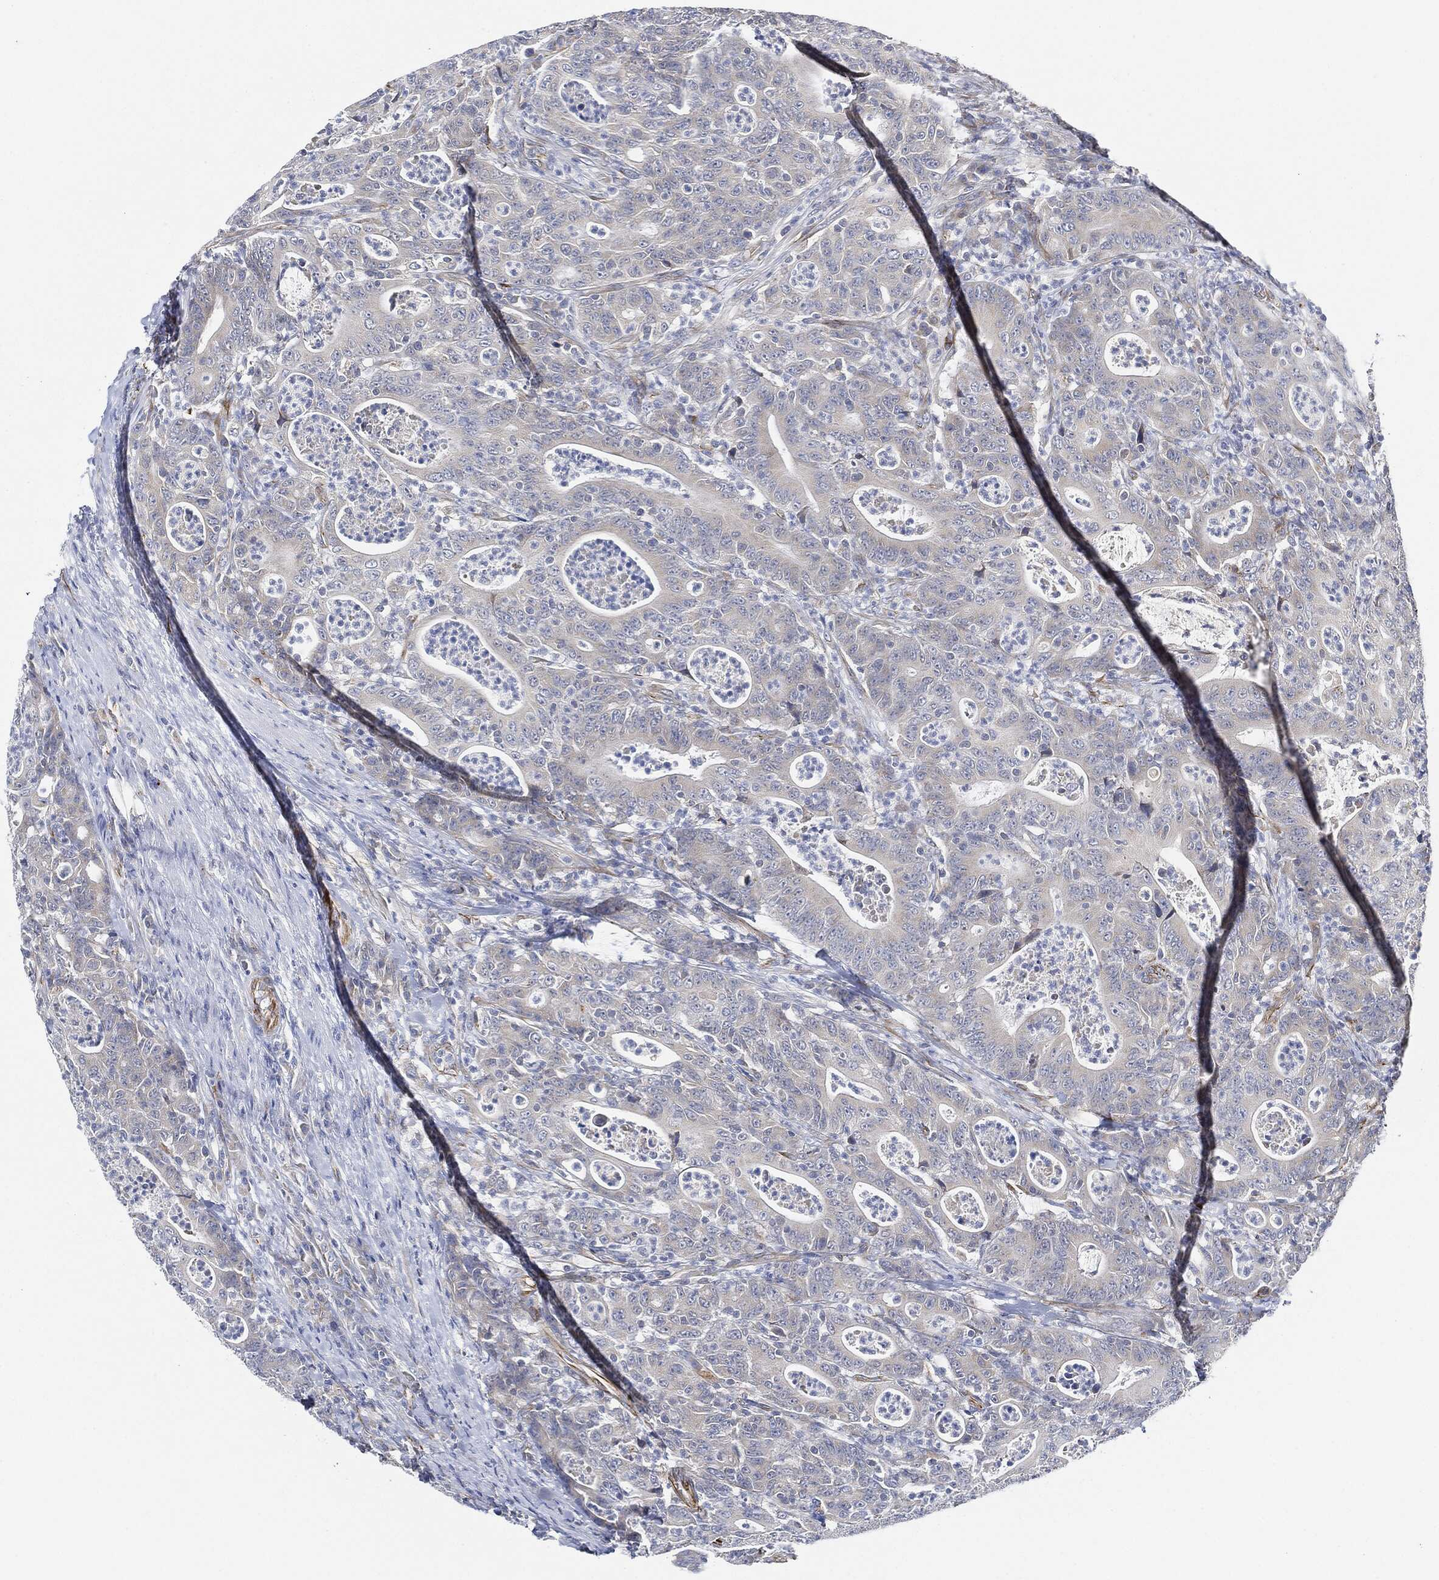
{"staining": {"intensity": "negative", "quantity": "none", "location": "none"}, "tissue": "colorectal cancer", "cell_type": "Tumor cells", "image_type": "cancer", "snomed": [{"axis": "morphology", "description": "Adenocarcinoma, NOS"}, {"axis": "topography", "description": "Colon"}], "caption": "An IHC histopathology image of colorectal cancer is shown. There is no staining in tumor cells of colorectal cancer.", "gene": "THSD1", "patient": {"sex": "male", "age": 70}}